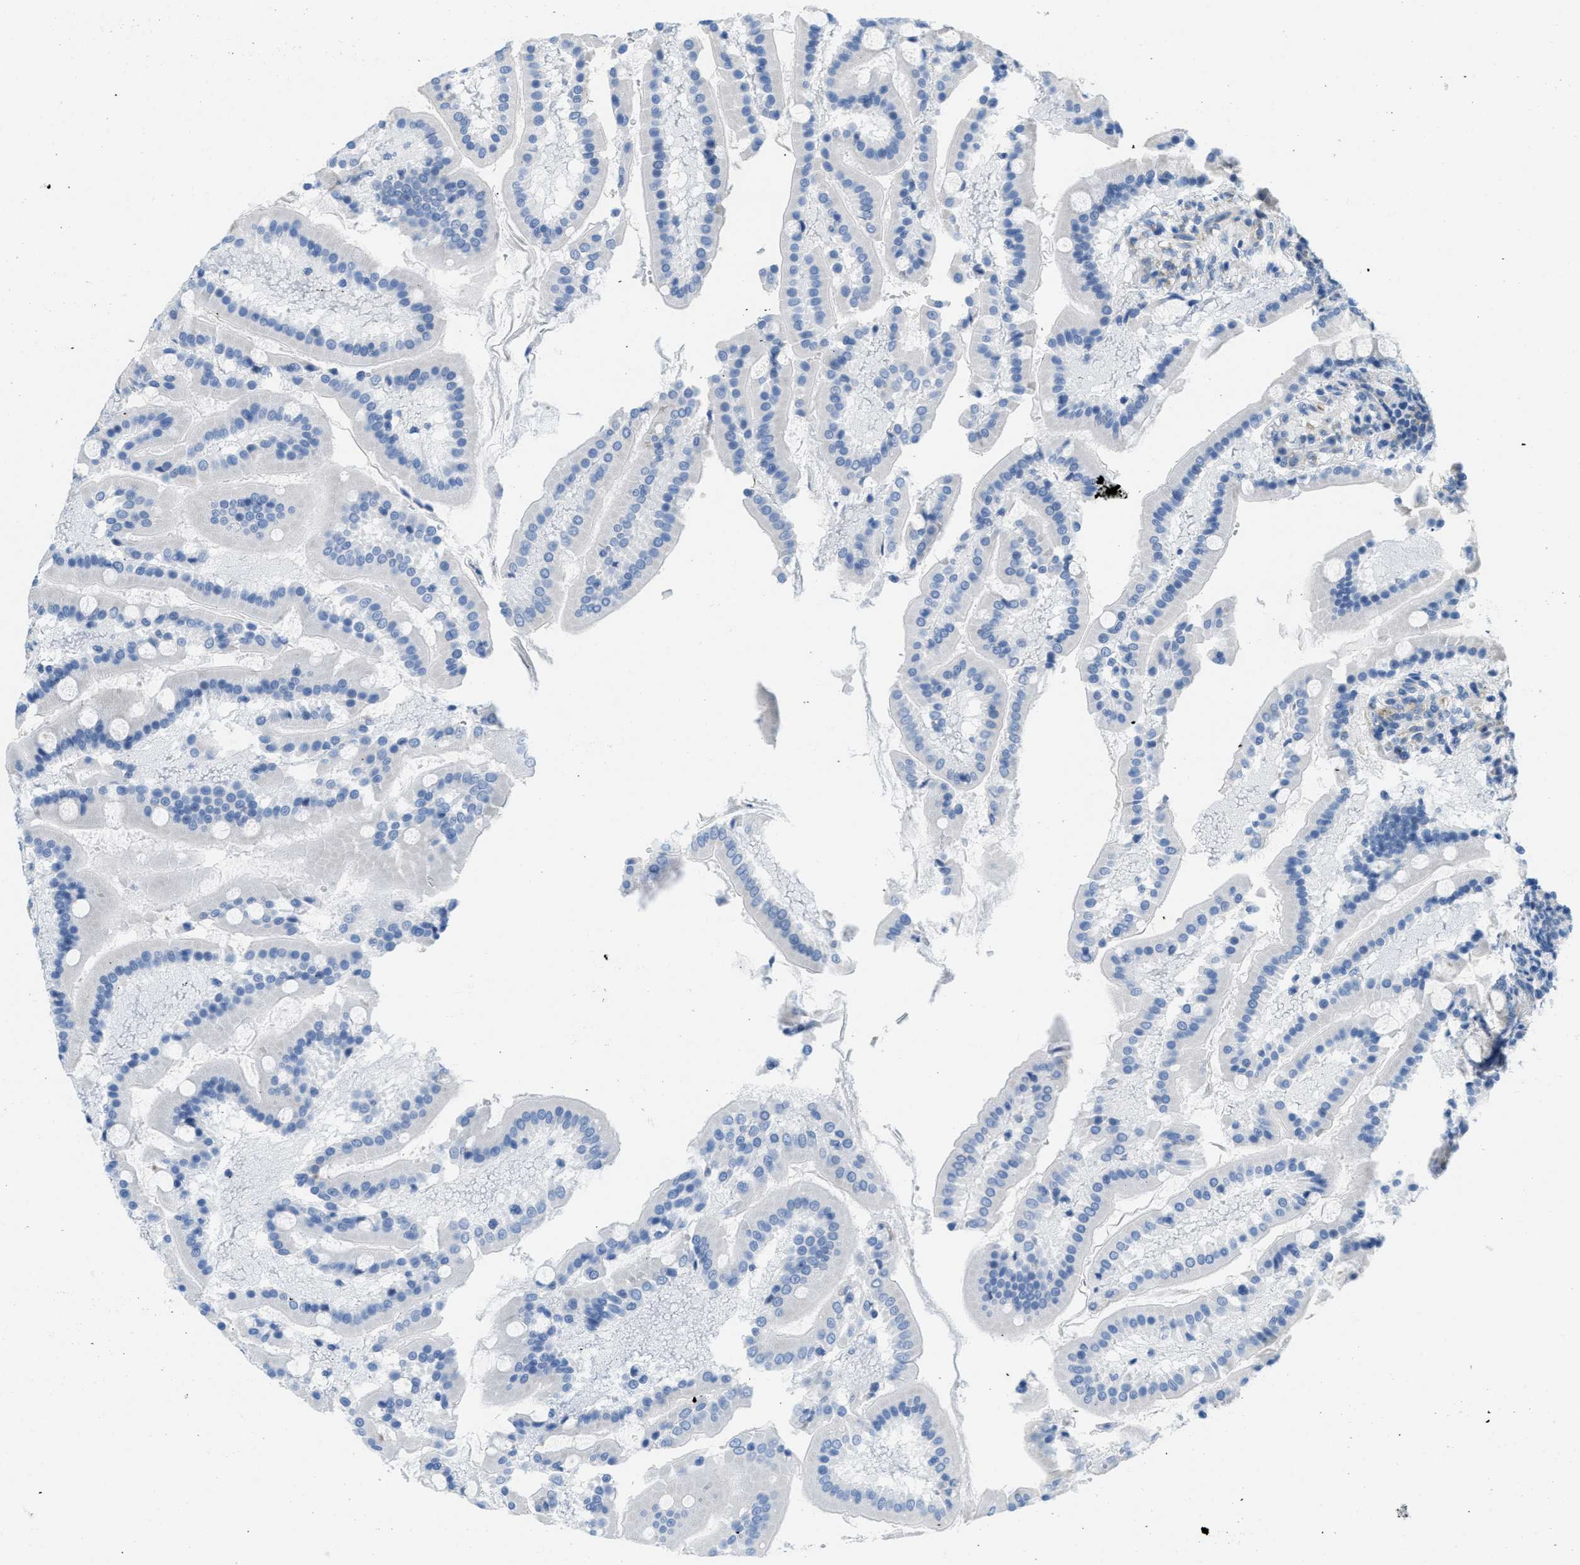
{"staining": {"intensity": "weak", "quantity": "<25%", "location": "cytoplasmic/membranous"}, "tissue": "duodenum", "cell_type": "Glandular cells", "image_type": "normal", "snomed": [{"axis": "morphology", "description": "Normal tissue, NOS"}, {"axis": "topography", "description": "Duodenum"}], "caption": "IHC histopathology image of unremarkable duodenum stained for a protein (brown), which reveals no positivity in glandular cells.", "gene": "PTDSS1", "patient": {"sex": "male", "age": 50}}